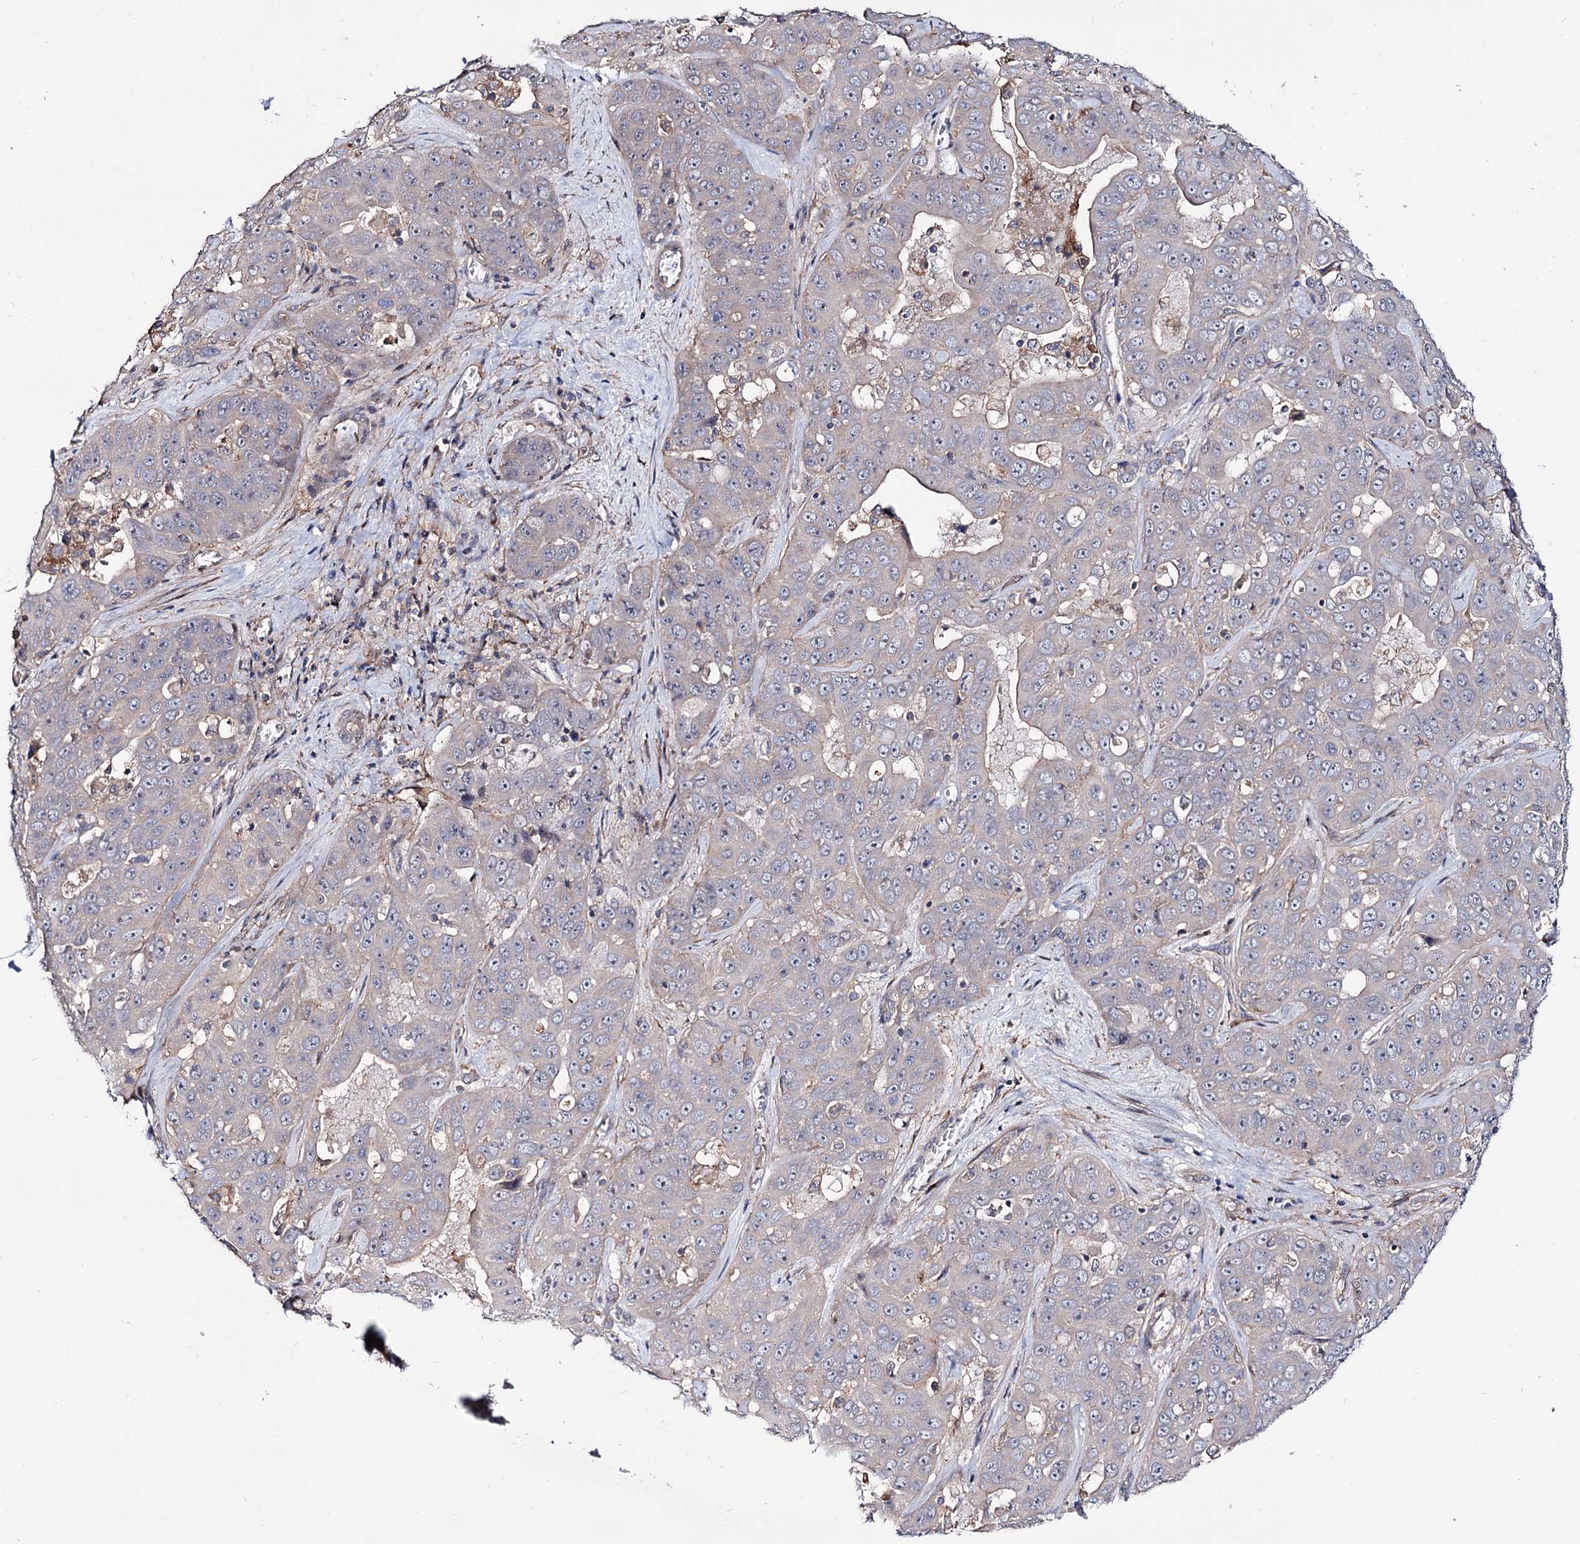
{"staining": {"intensity": "moderate", "quantity": "<25%", "location": "cytoplasmic/membranous"}, "tissue": "liver cancer", "cell_type": "Tumor cells", "image_type": "cancer", "snomed": [{"axis": "morphology", "description": "Cholangiocarcinoma"}, {"axis": "topography", "description": "Liver"}], "caption": "IHC (DAB (3,3'-diaminobenzidine)) staining of human liver cancer reveals moderate cytoplasmic/membranous protein positivity in about <25% of tumor cells.", "gene": "SEC24A", "patient": {"sex": "female", "age": 52}}